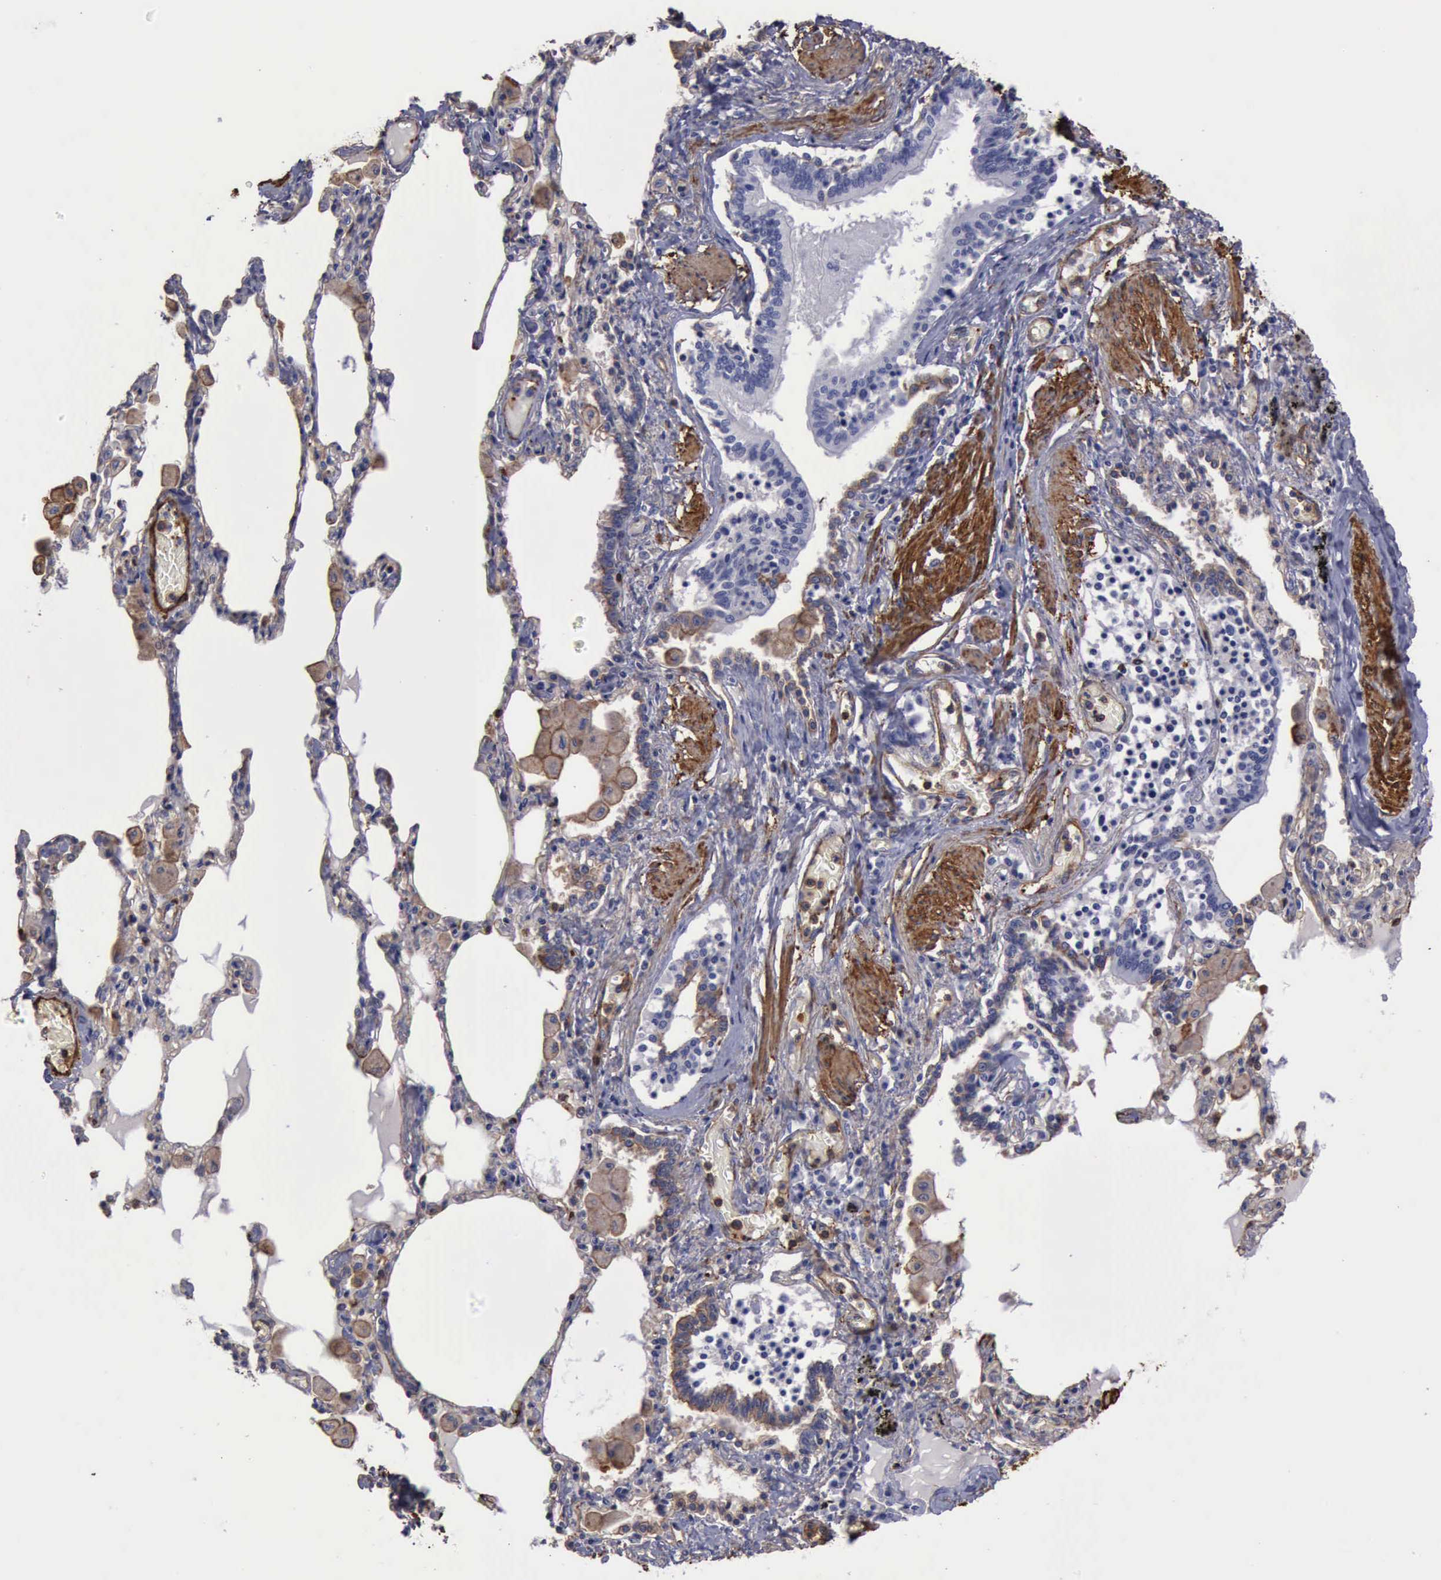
{"staining": {"intensity": "weak", "quantity": "<25%", "location": "cytoplasmic/membranous"}, "tissue": "bronchus", "cell_type": "Respiratory epithelial cells", "image_type": "normal", "snomed": [{"axis": "morphology", "description": "Normal tissue, NOS"}, {"axis": "morphology", "description": "Squamous cell carcinoma, NOS"}, {"axis": "topography", "description": "Bronchus"}, {"axis": "topography", "description": "Lung"}], "caption": "A high-resolution image shows immunohistochemistry (IHC) staining of normal bronchus, which exhibits no significant staining in respiratory epithelial cells.", "gene": "FLNA", "patient": {"sex": "female", "age": 47}}